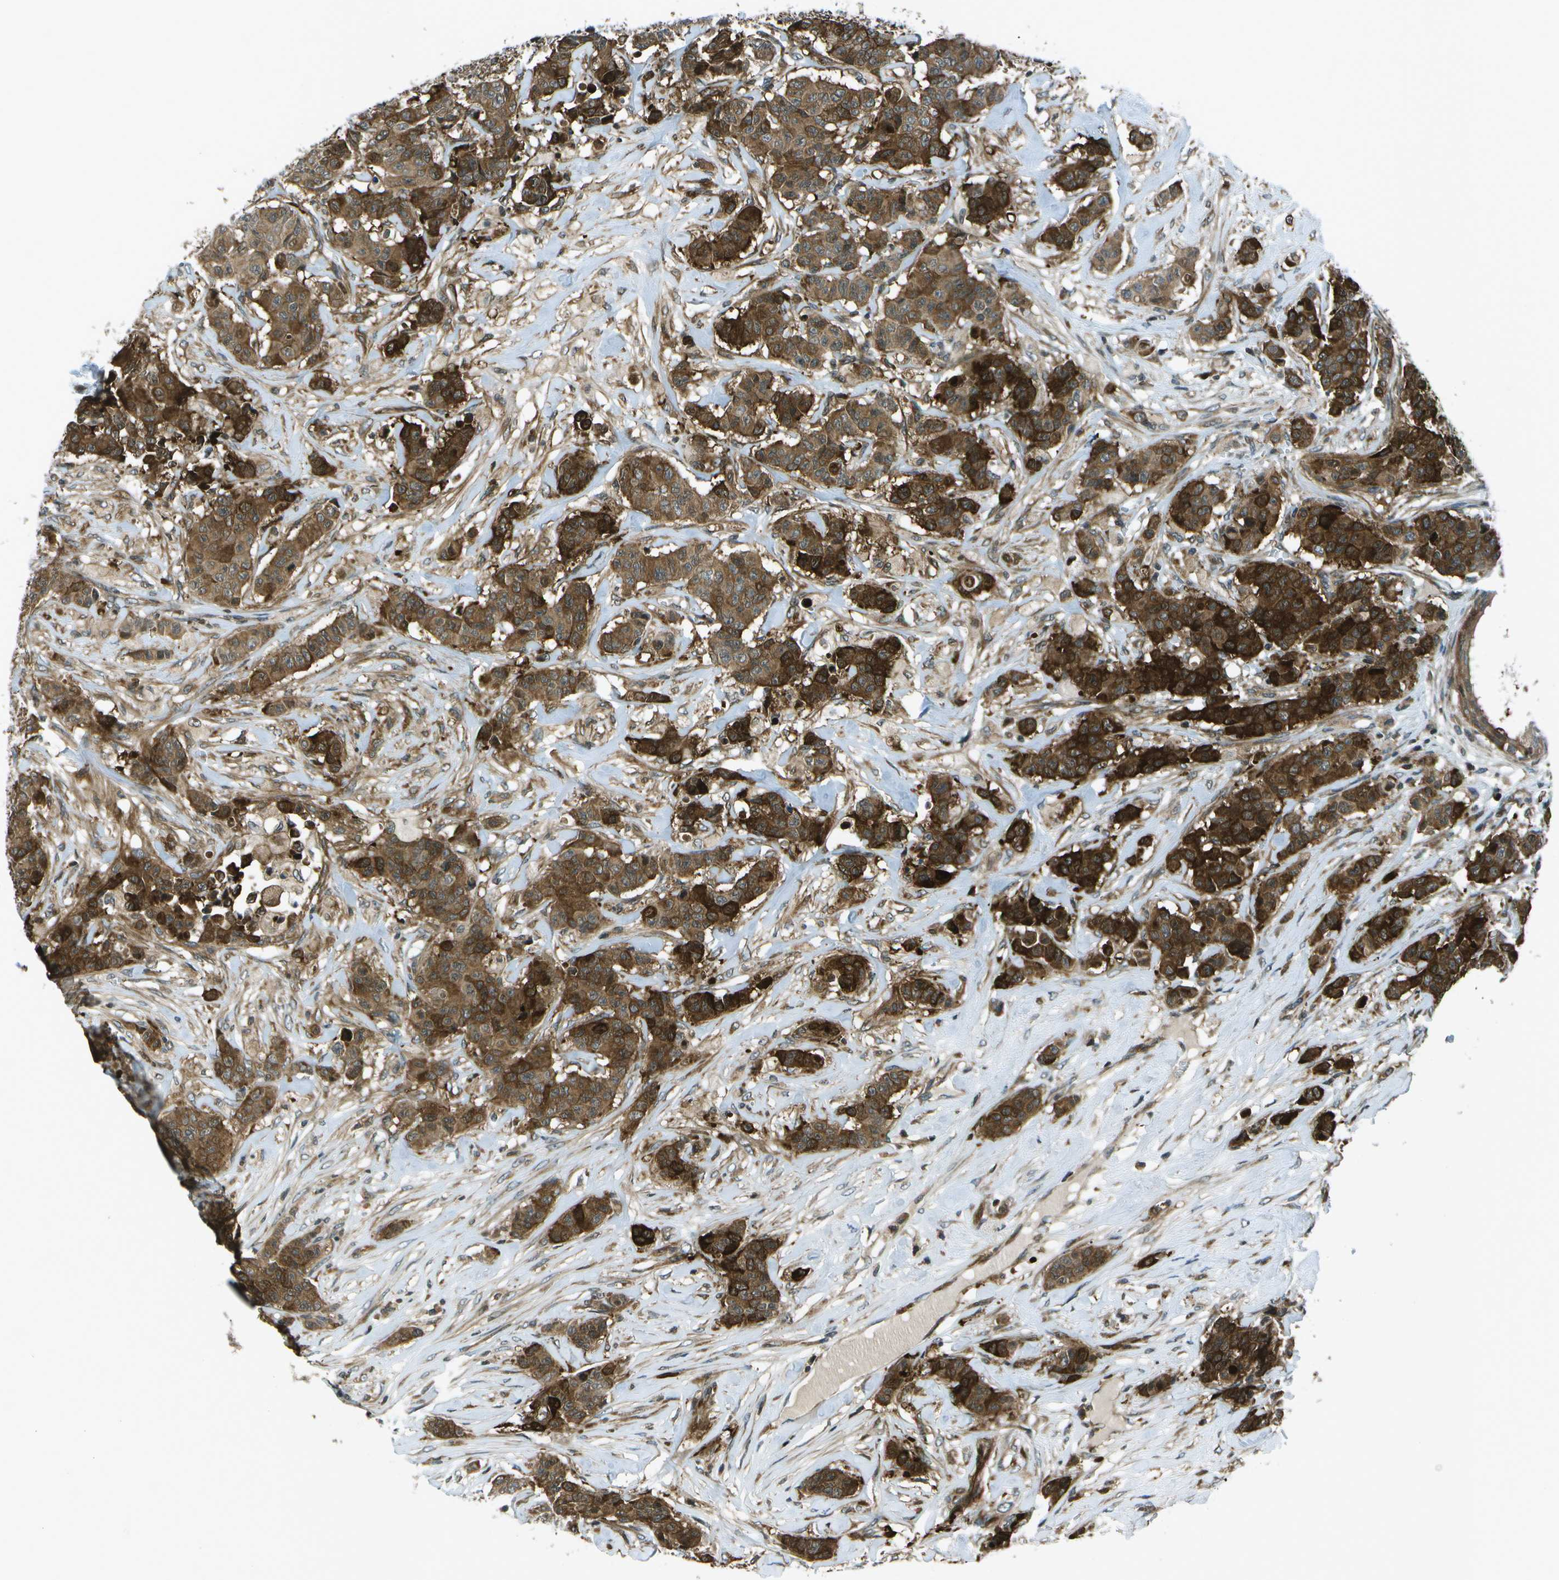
{"staining": {"intensity": "strong", "quantity": ">75%", "location": "cytoplasmic/membranous"}, "tissue": "breast cancer", "cell_type": "Tumor cells", "image_type": "cancer", "snomed": [{"axis": "morphology", "description": "Normal tissue, NOS"}, {"axis": "morphology", "description": "Duct carcinoma"}, {"axis": "topography", "description": "Breast"}], "caption": "Strong cytoplasmic/membranous staining for a protein is appreciated in approximately >75% of tumor cells of breast intraductal carcinoma using immunohistochemistry (IHC).", "gene": "TMEM19", "patient": {"sex": "female", "age": 40}}